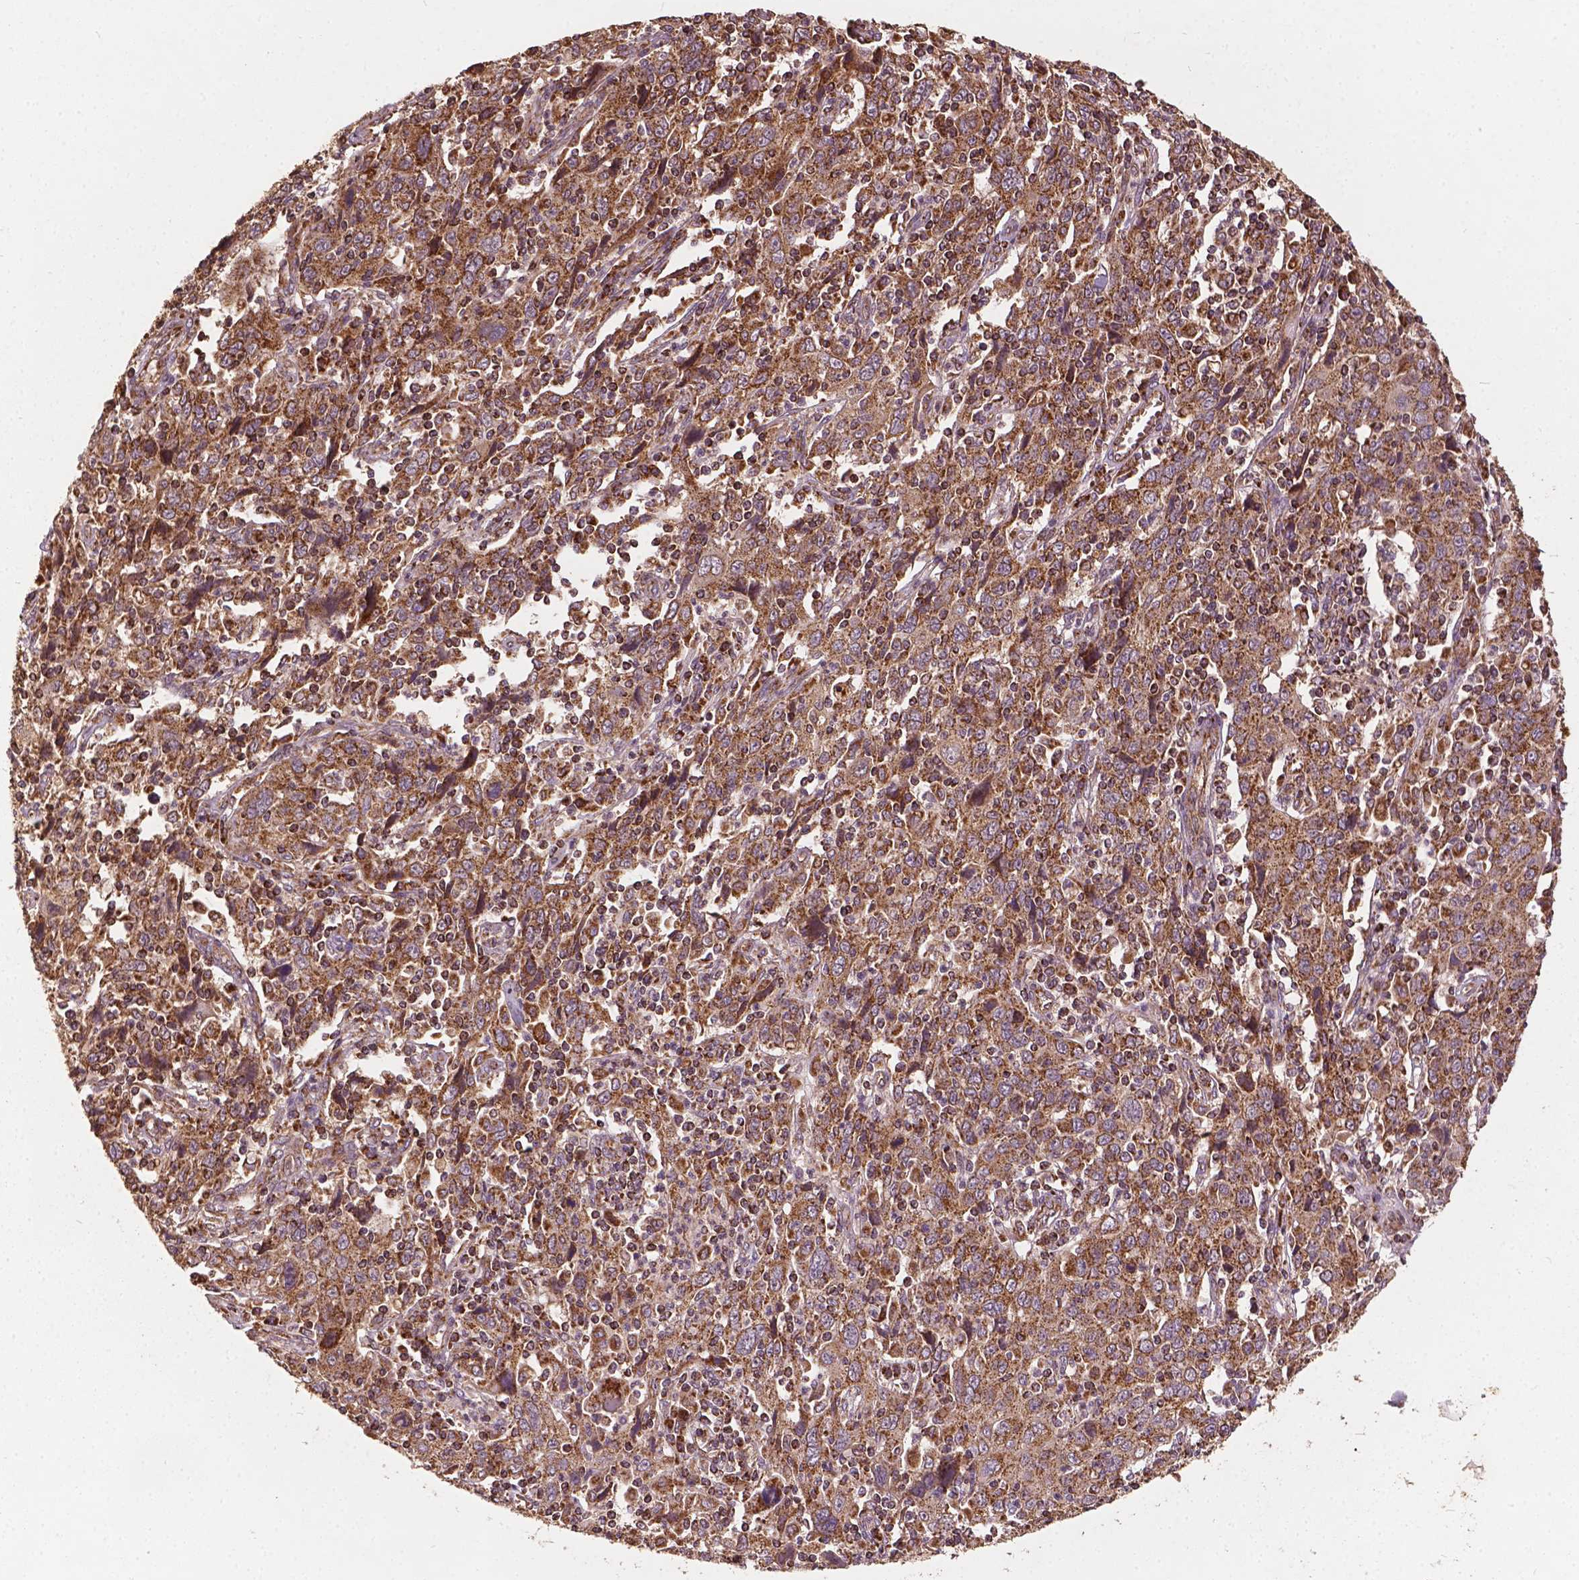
{"staining": {"intensity": "moderate", "quantity": "25%-75%", "location": "cytoplasmic/membranous"}, "tissue": "cervical cancer", "cell_type": "Tumor cells", "image_type": "cancer", "snomed": [{"axis": "morphology", "description": "Squamous cell carcinoma, NOS"}, {"axis": "topography", "description": "Cervix"}], "caption": "IHC staining of squamous cell carcinoma (cervical), which reveals medium levels of moderate cytoplasmic/membranous positivity in approximately 25%-75% of tumor cells indicating moderate cytoplasmic/membranous protein positivity. The staining was performed using DAB (3,3'-diaminobenzidine) (brown) for protein detection and nuclei were counterstained in hematoxylin (blue).", "gene": "UBXN2A", "patient": {"sex": "female", "age": 46}}